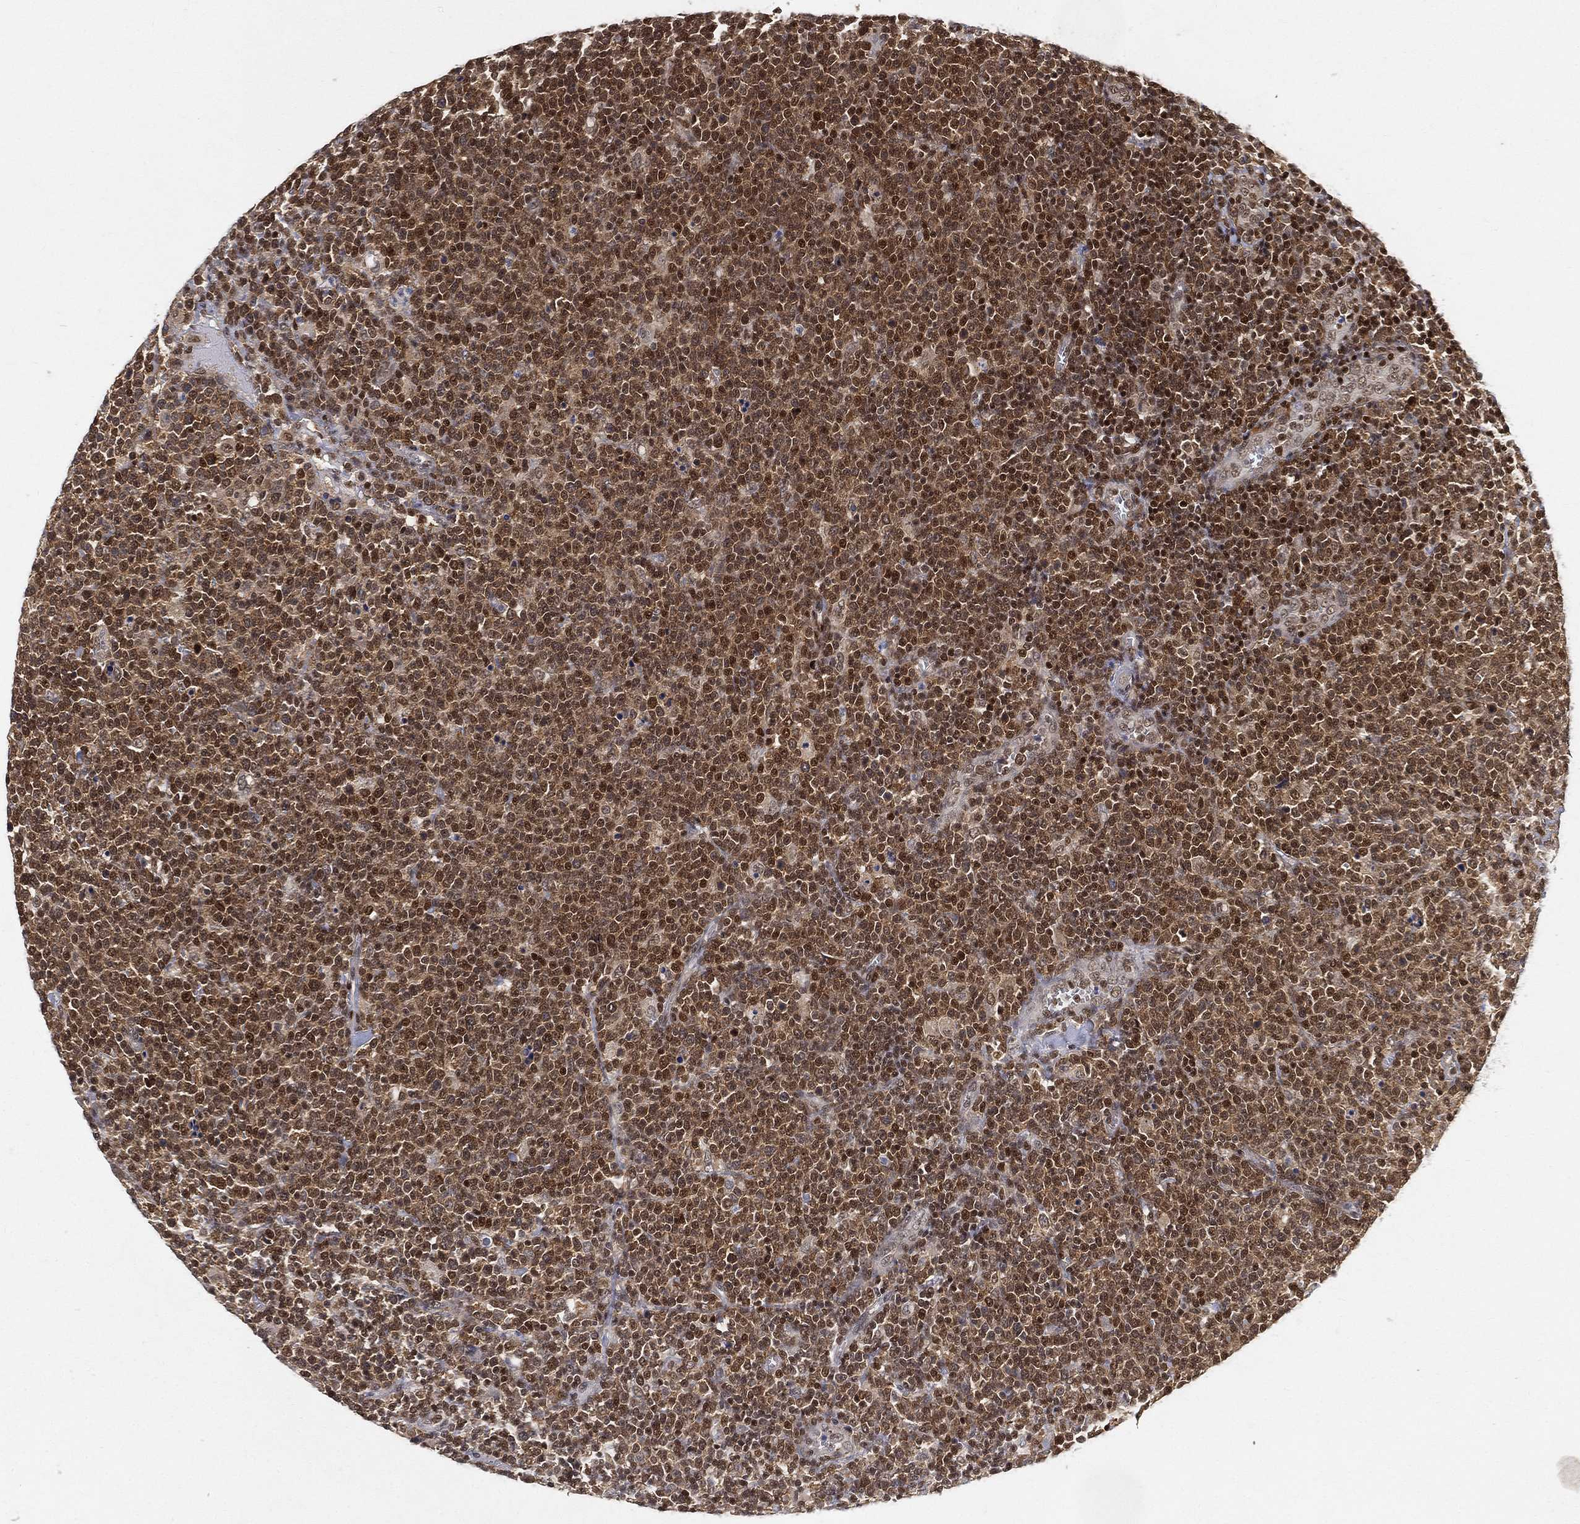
{"staining": {"intensity": "strong", "quantity": "25%-75%", "location": "nuclear"}, "tissue": "lymphoma", "cell_type": "Tumor cells", "image_type": "cancer", "snomed": [{"axis": "morphology", "description": "Malignant lymphoma, non-Hodgkin's type, High grade"}, {"axis": "topography", "description": "Lymph node"}], "caption": "Tumor cells demonstrate high levels of strong nuclear expression in about 25%-75% of cells in human lymphoma.", "gene": "CRTC3", "patient": {"sex": "male", "age": 61}}